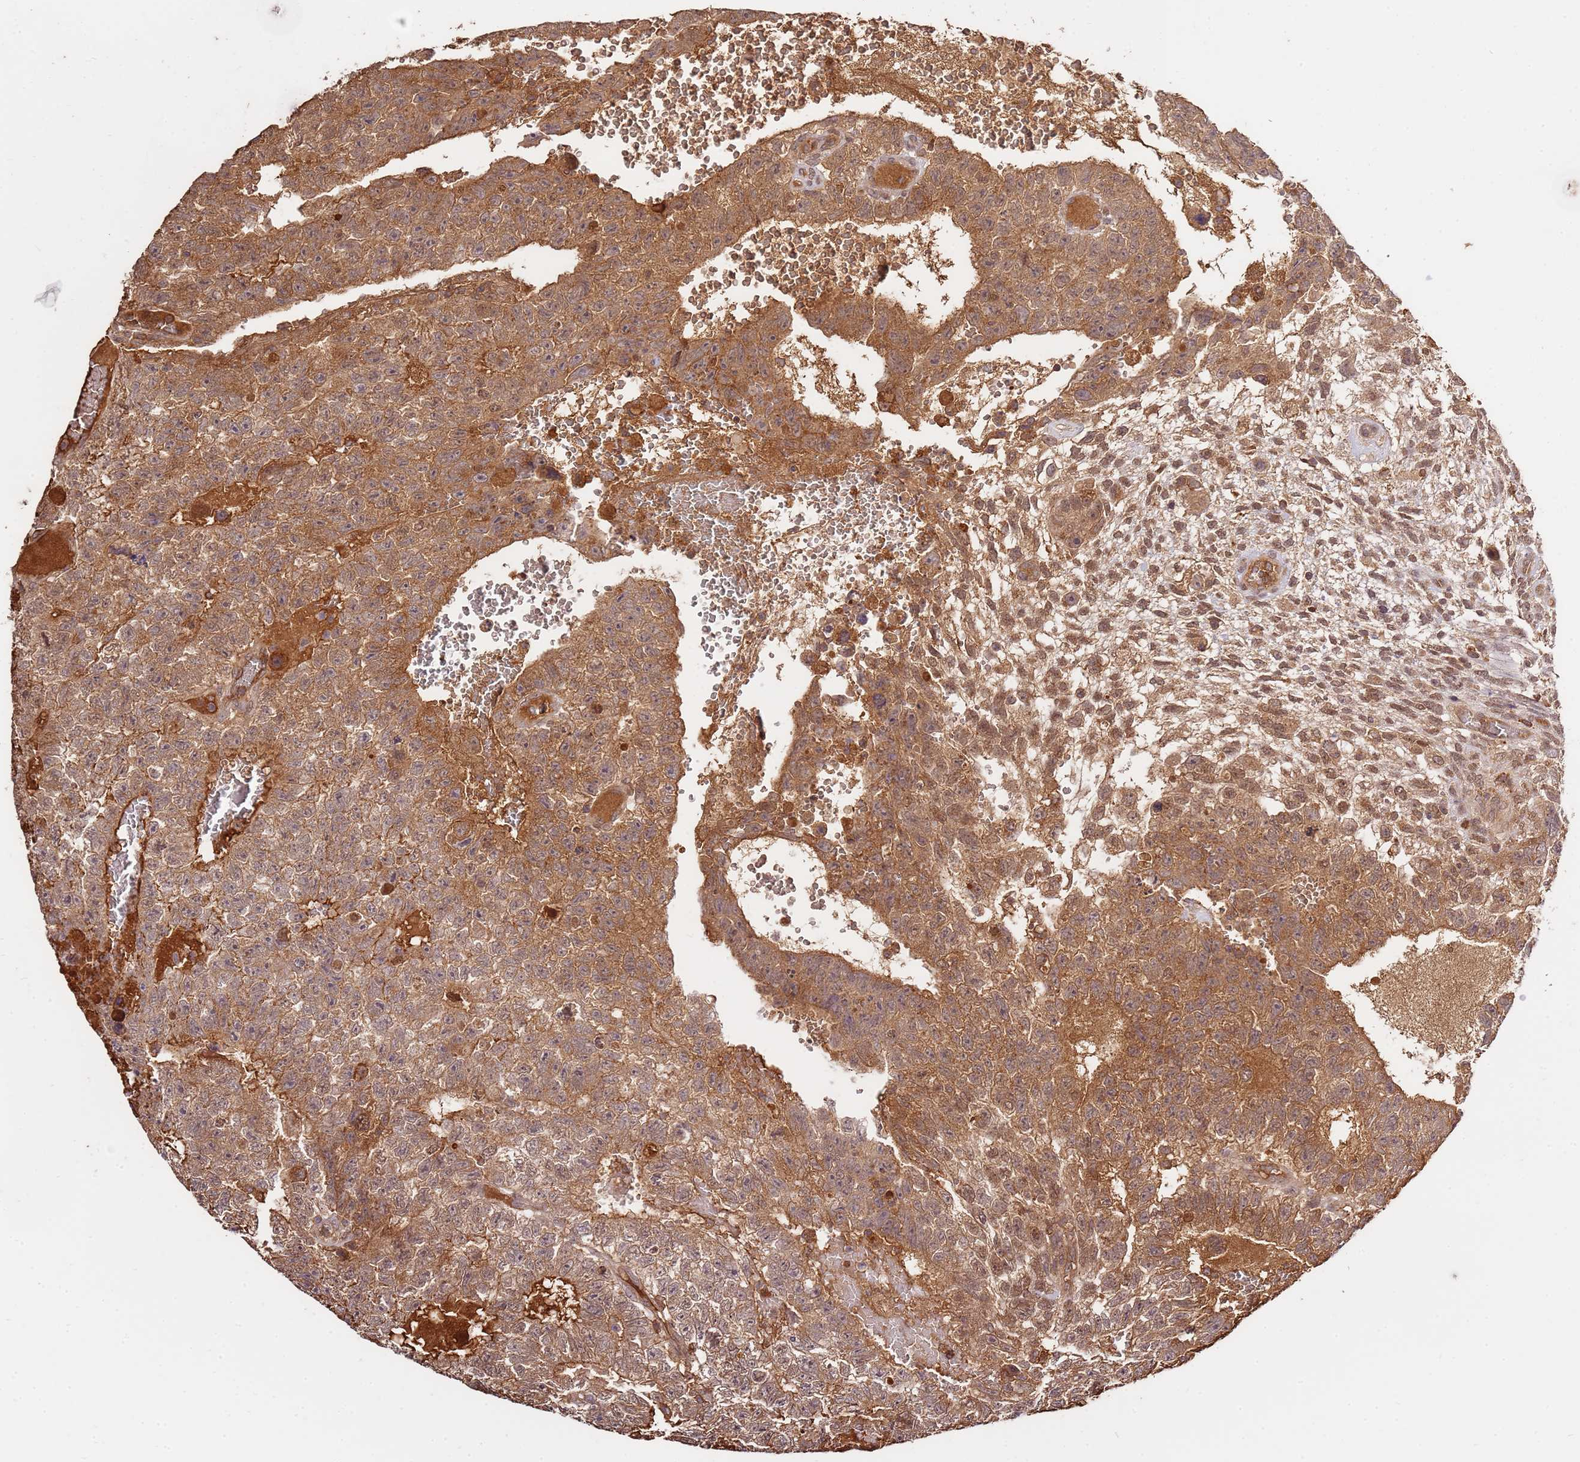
{"staining": {"intensity": "moderate", "quantity": ">75%", "location": "cytoplasmic/membranous"}, "tissue": "testis cancer", "cell_type": "Tumor cells", "image_type": "cancer", "snomed": [{"axis": "morphology", "description": "Carcinoma, Embryonal, NOS"}, {"axis": "topography", "description": "Testis"}], "caption": "Embryonal carcinoma (testis) stained with a brown dye shows moderate cytoplasmic/membranous positive positivity in approximately >75% of tumor cells.", "gene": "ZNF624", "patient": {"sex": "male", "age": 26}}